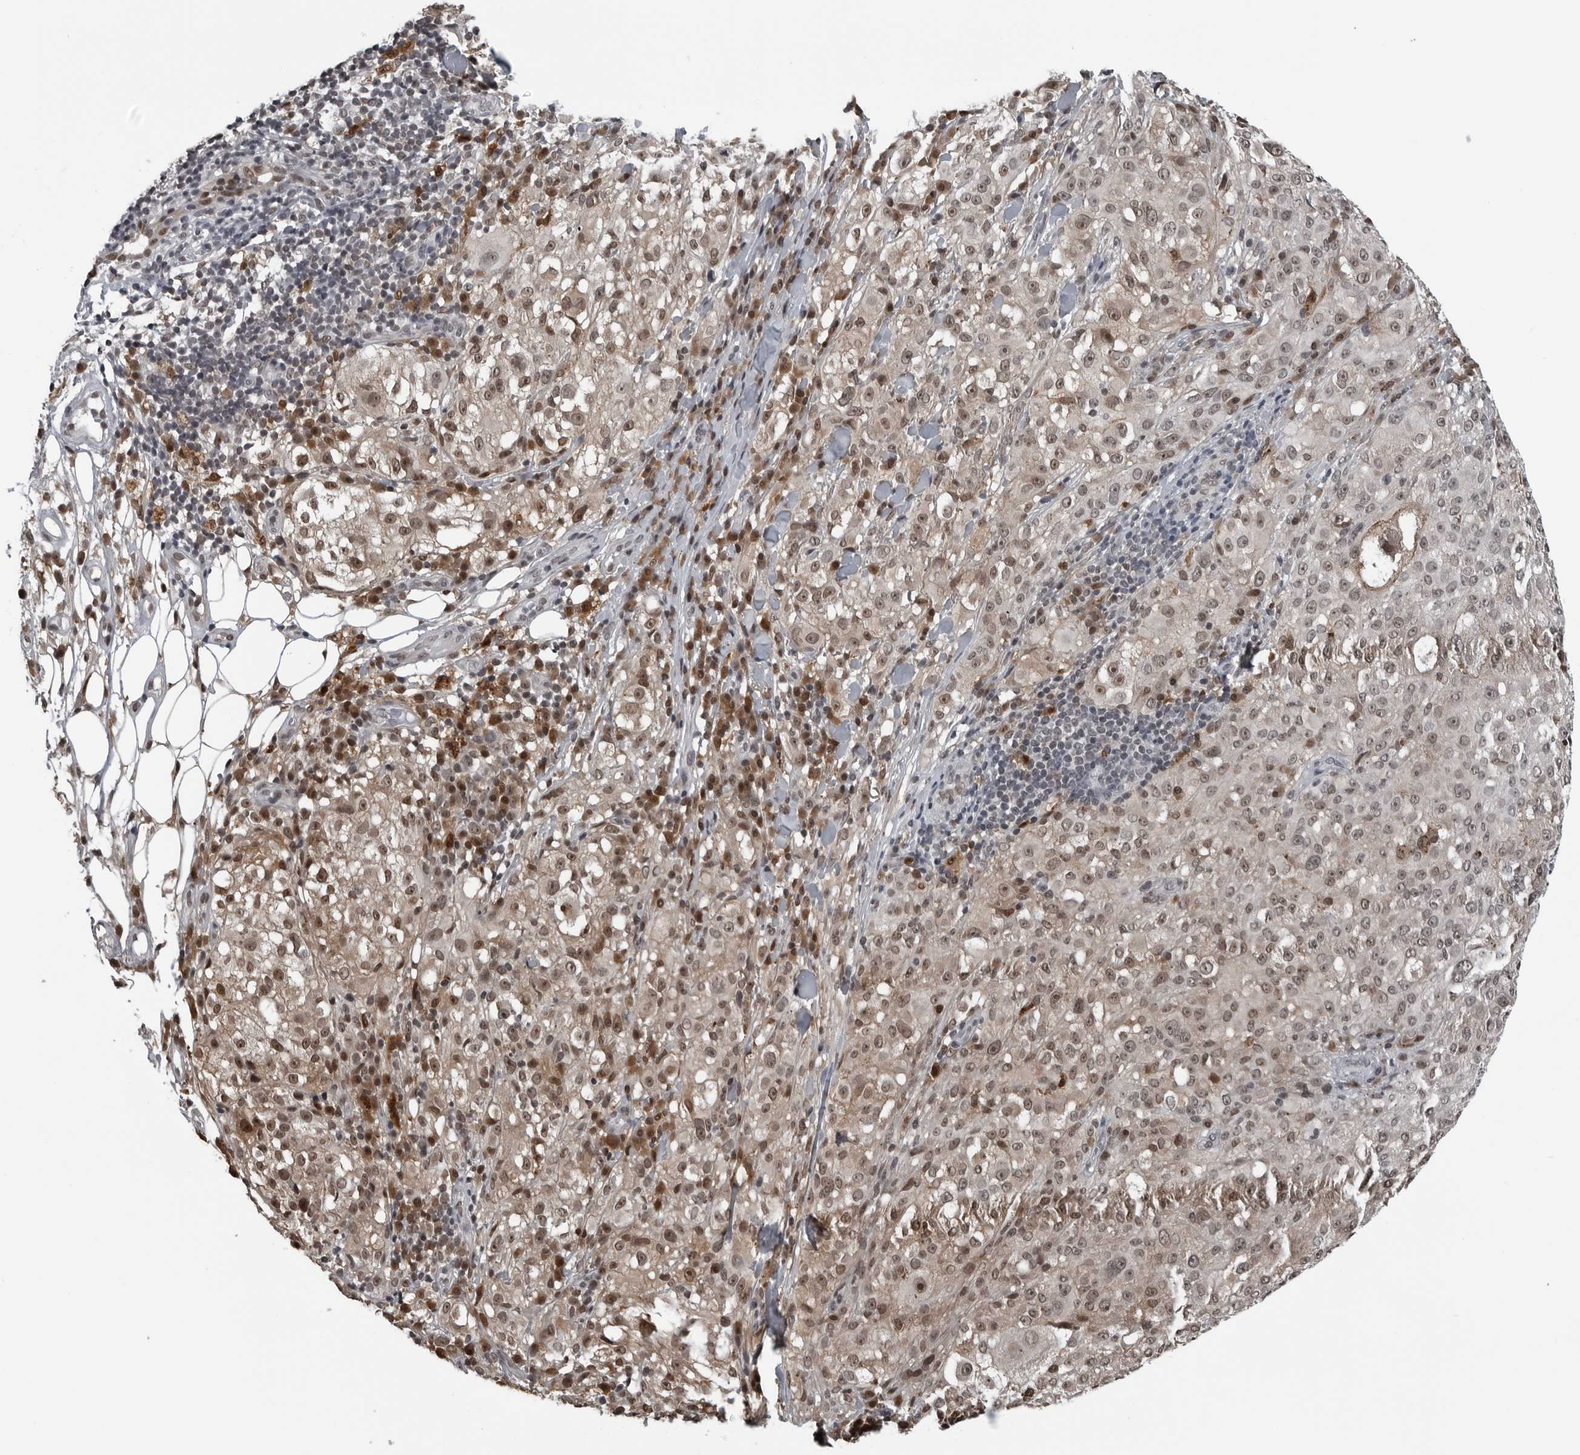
{"staining": {"intensity": "moderate", "quantity": "25%-75%", "location": "nuclear"}, "tissue": "melanoma", "cell_type": "Tumor cells", "image_type": "cancer", "snomed": [{"axis": "morphology", "description": "Necrosis, NOS"}, {"axis": "morphology", "description": "Malignant melanoma, NOS"}, {"axis": "topography", "description": "Skin"}], "caption": "Moderate nuclear protein positivity is appreciated in about 25%-75% of tumor cells in melanoma. Nuclei are stained in blue.", "gene": "AKR1A1", "patient": {"sex": "female", "age": 87}}